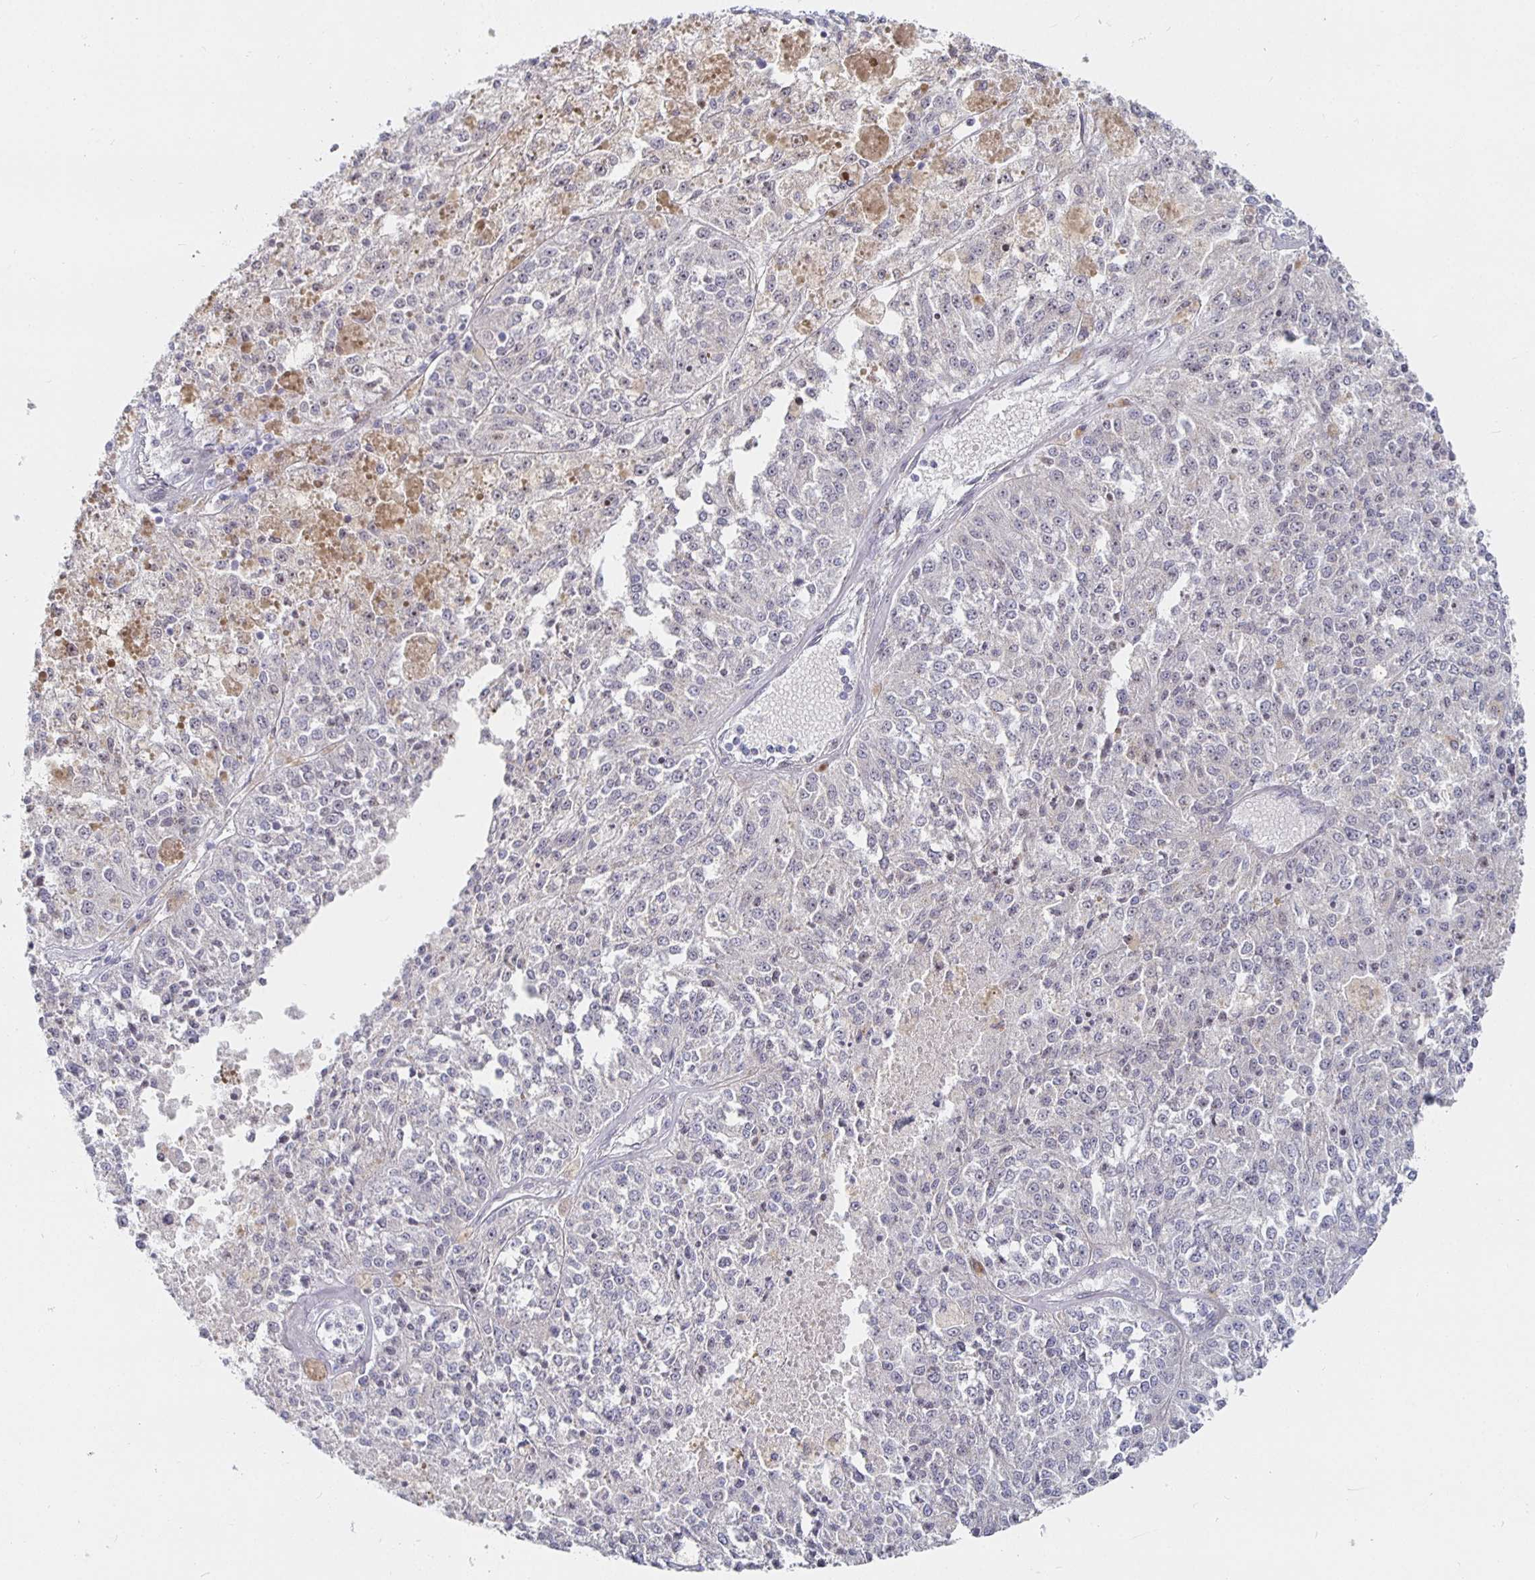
{"staining": {"intensity": "negative", "quantity": "none", "location": "none"}, "tissue": "melanoma", "cell_type": "Tumor cells", "image_type": "cancer", "snomed": [{"axis": "morphology", "description": "Malignant melanoma, Metastatic site"}, {"axis": "topography", "description": "Lymph node"}], "caption": "This histopathology image is of melanoma stained with immunohistochemistry (IHC) to label a protein in brown with the nuclei are counter-stained blue. There is no staining in tumor cells.", "gene": "S100G", "patient": {"sex": "female", "age": 64}}